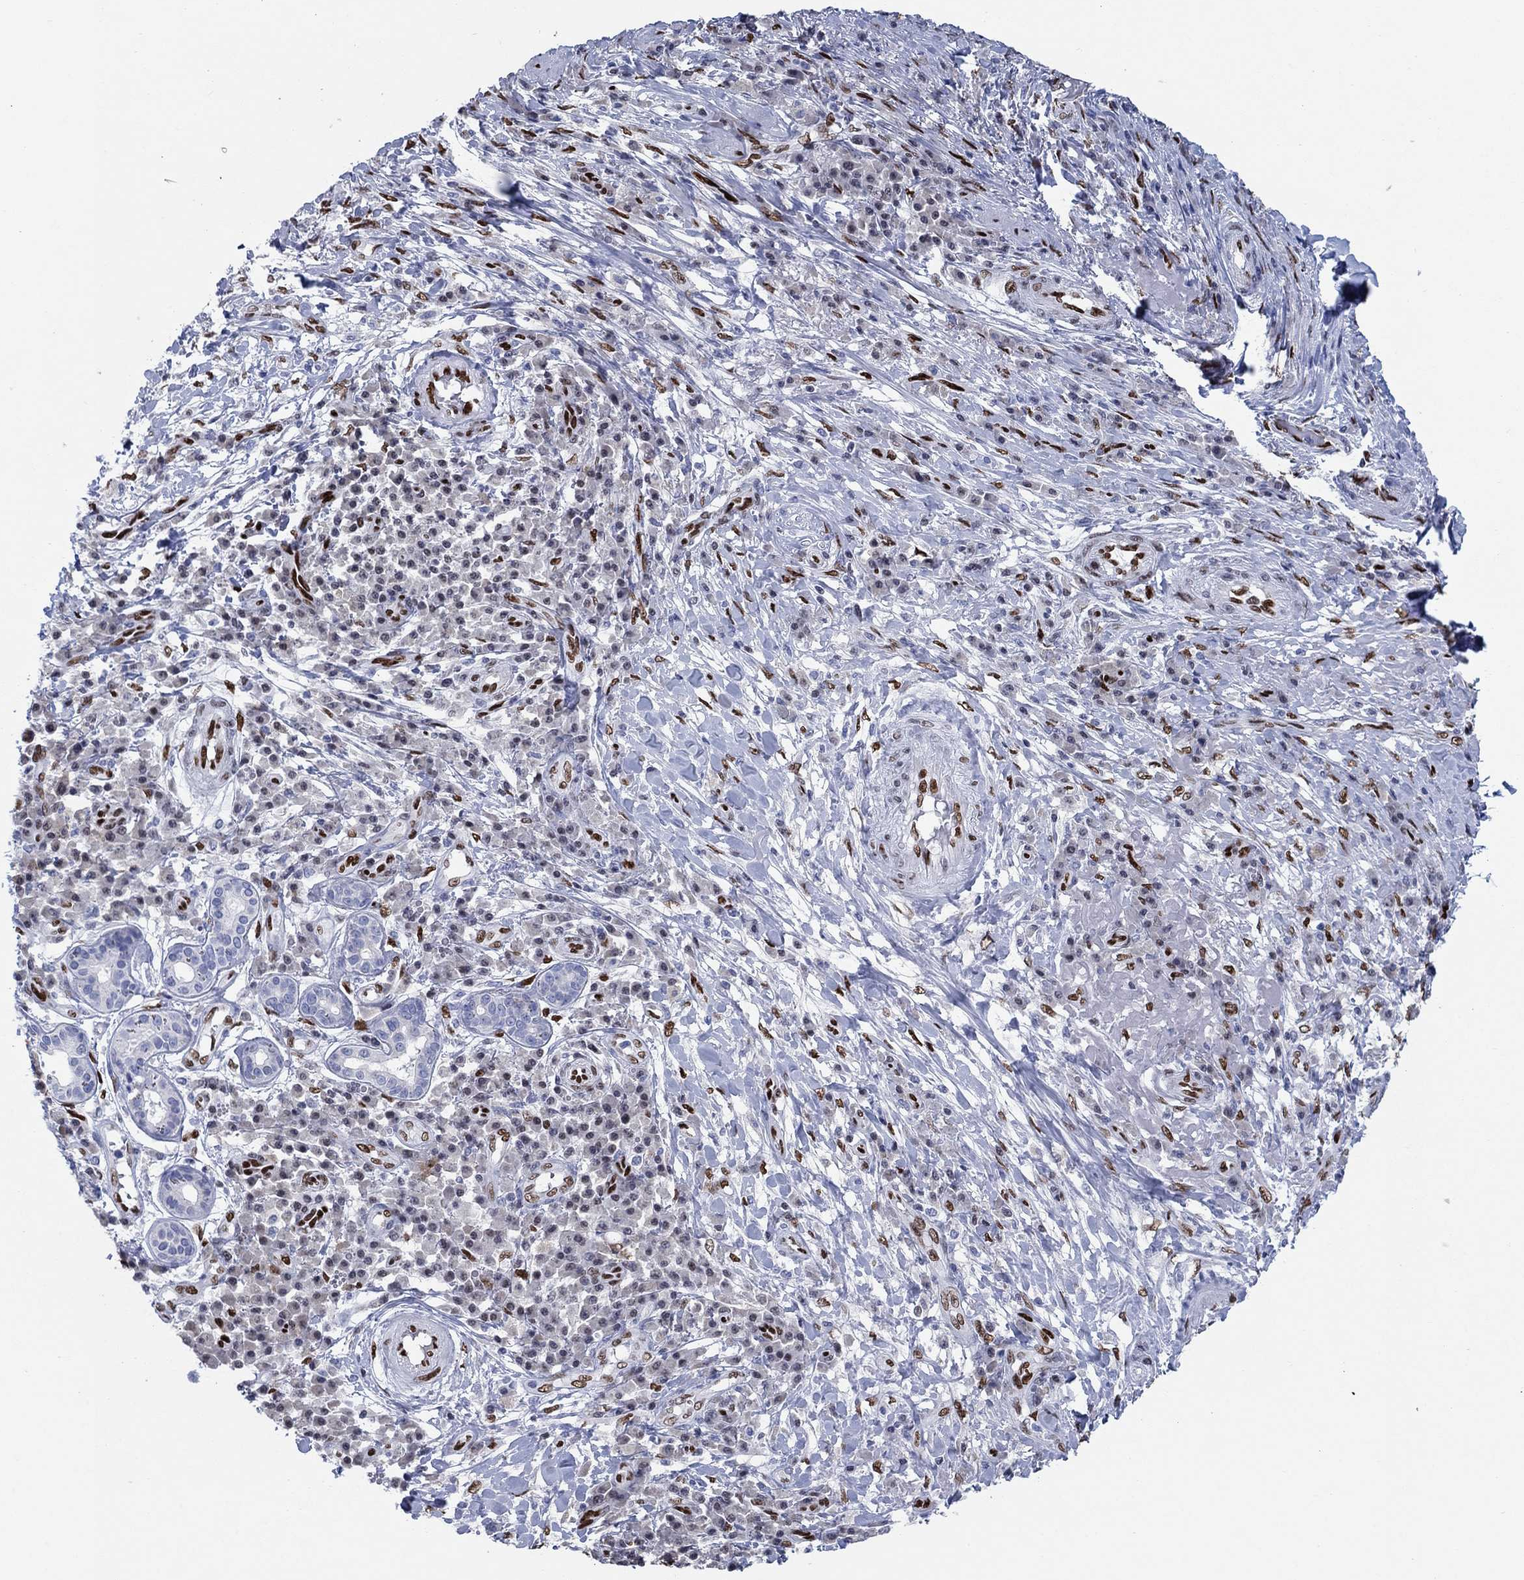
{"staining": {"intensity": "negative", "quantity": "none", "location": "none"}, "tissue": "skin cancer", "cell_type": "Tumor cells", "image_type": "cancer", "snomed": [{"axis": "morphology", "description": "Squamous cell carcinoma, NOS"}, {"axis": "topography", "description": "Skin"}], "caption": "Skin cancer was stained to show a protein in brown. There is no significant expression in tumor cells.", "gene": "ZEB1", "patient": {"sex": "male", "age": 92}}